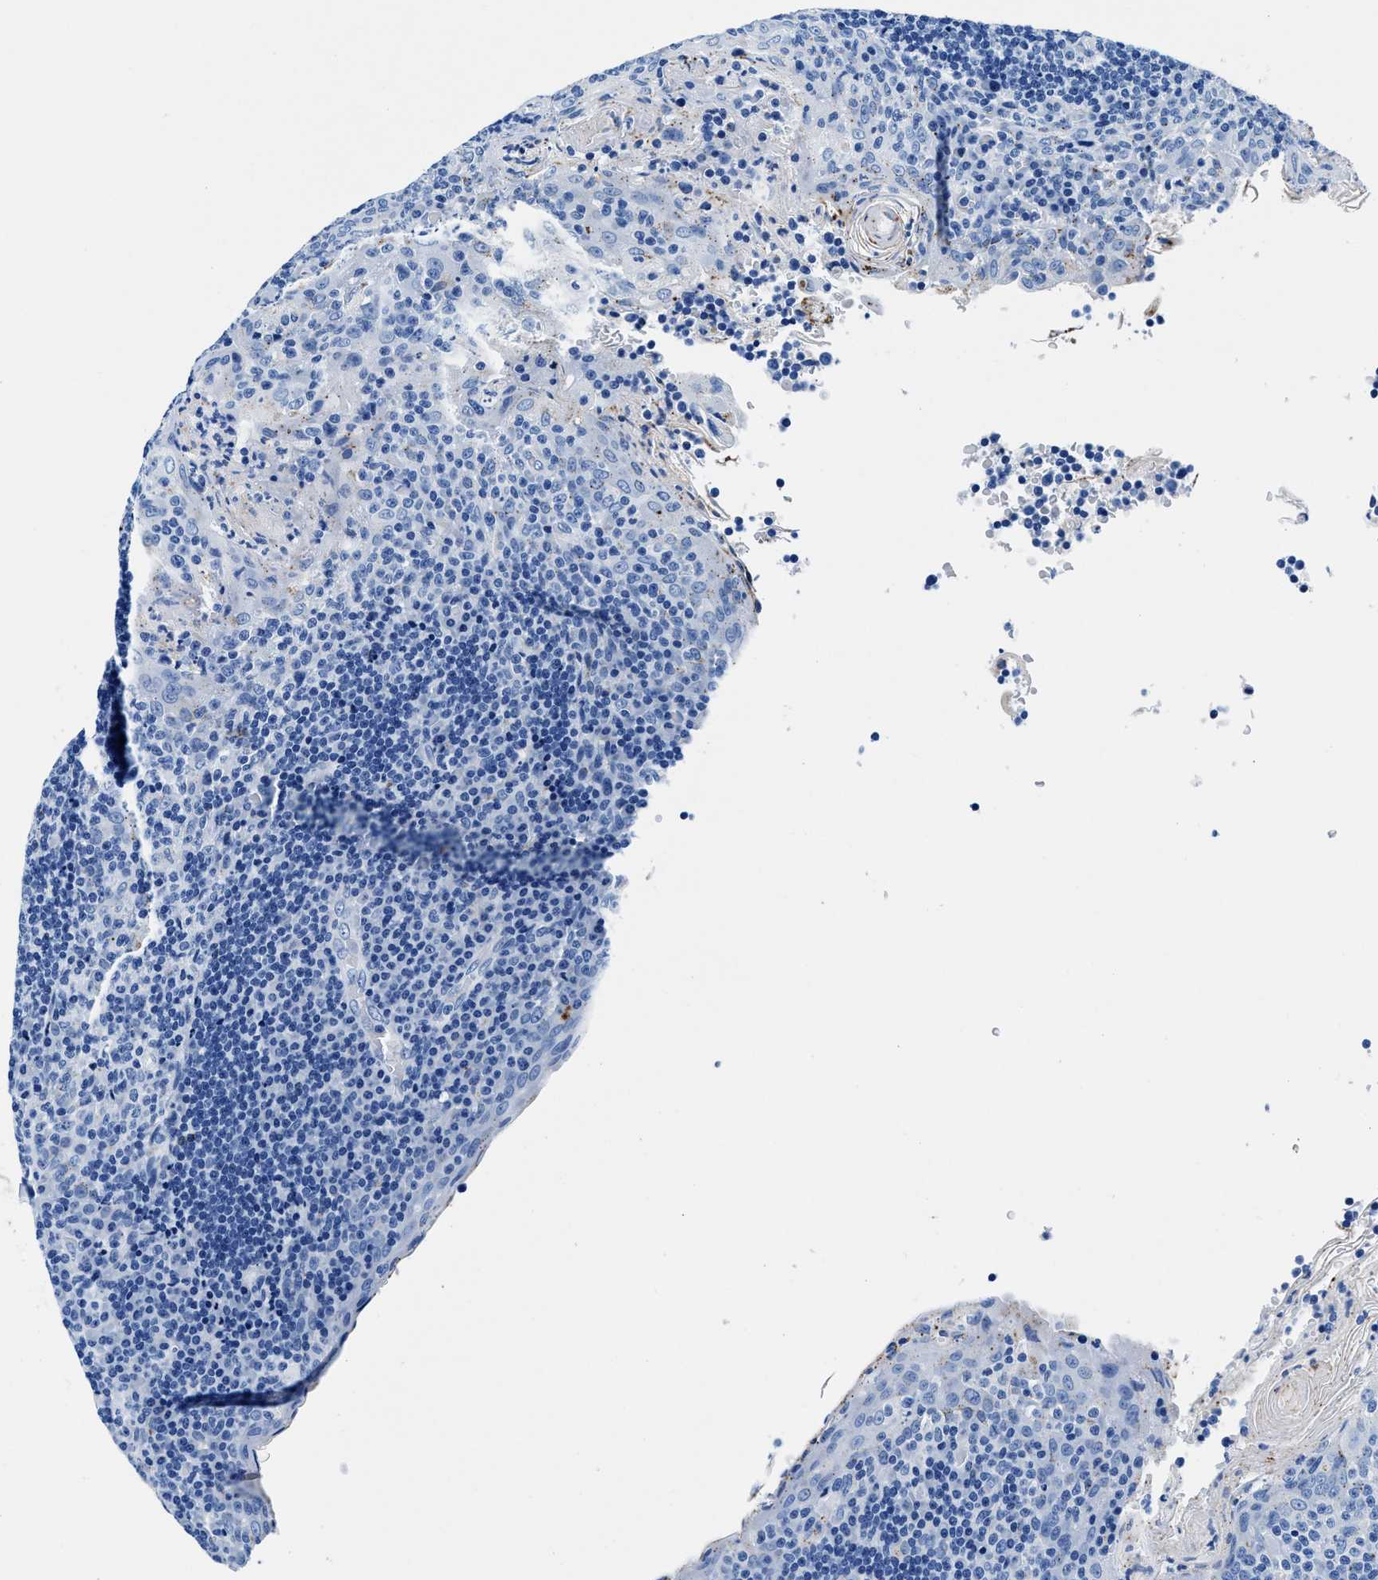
{"staining": {"intensity": "negative", "quantity": "none", "location": "none"}, "tissue": "tonsil", "cell_type": "Germinal center cells", "image_type": "normal", "snomed": [{"axis": "morphology", "description": "Normal tissue, NOS"}, {"axis": "topography", "description": "Tonsil"}], "caption": "Immunohistochemistry micrograph of normal human tonsil stained for a protein (brown), which demonstrates no staining in germinal center cells. The staining is performed using DAB brown chromogen with nuclei counter-stained in using hematoxylin.", "gene": "OR14K1", "patient": {"sex": "male", "age": 17}}